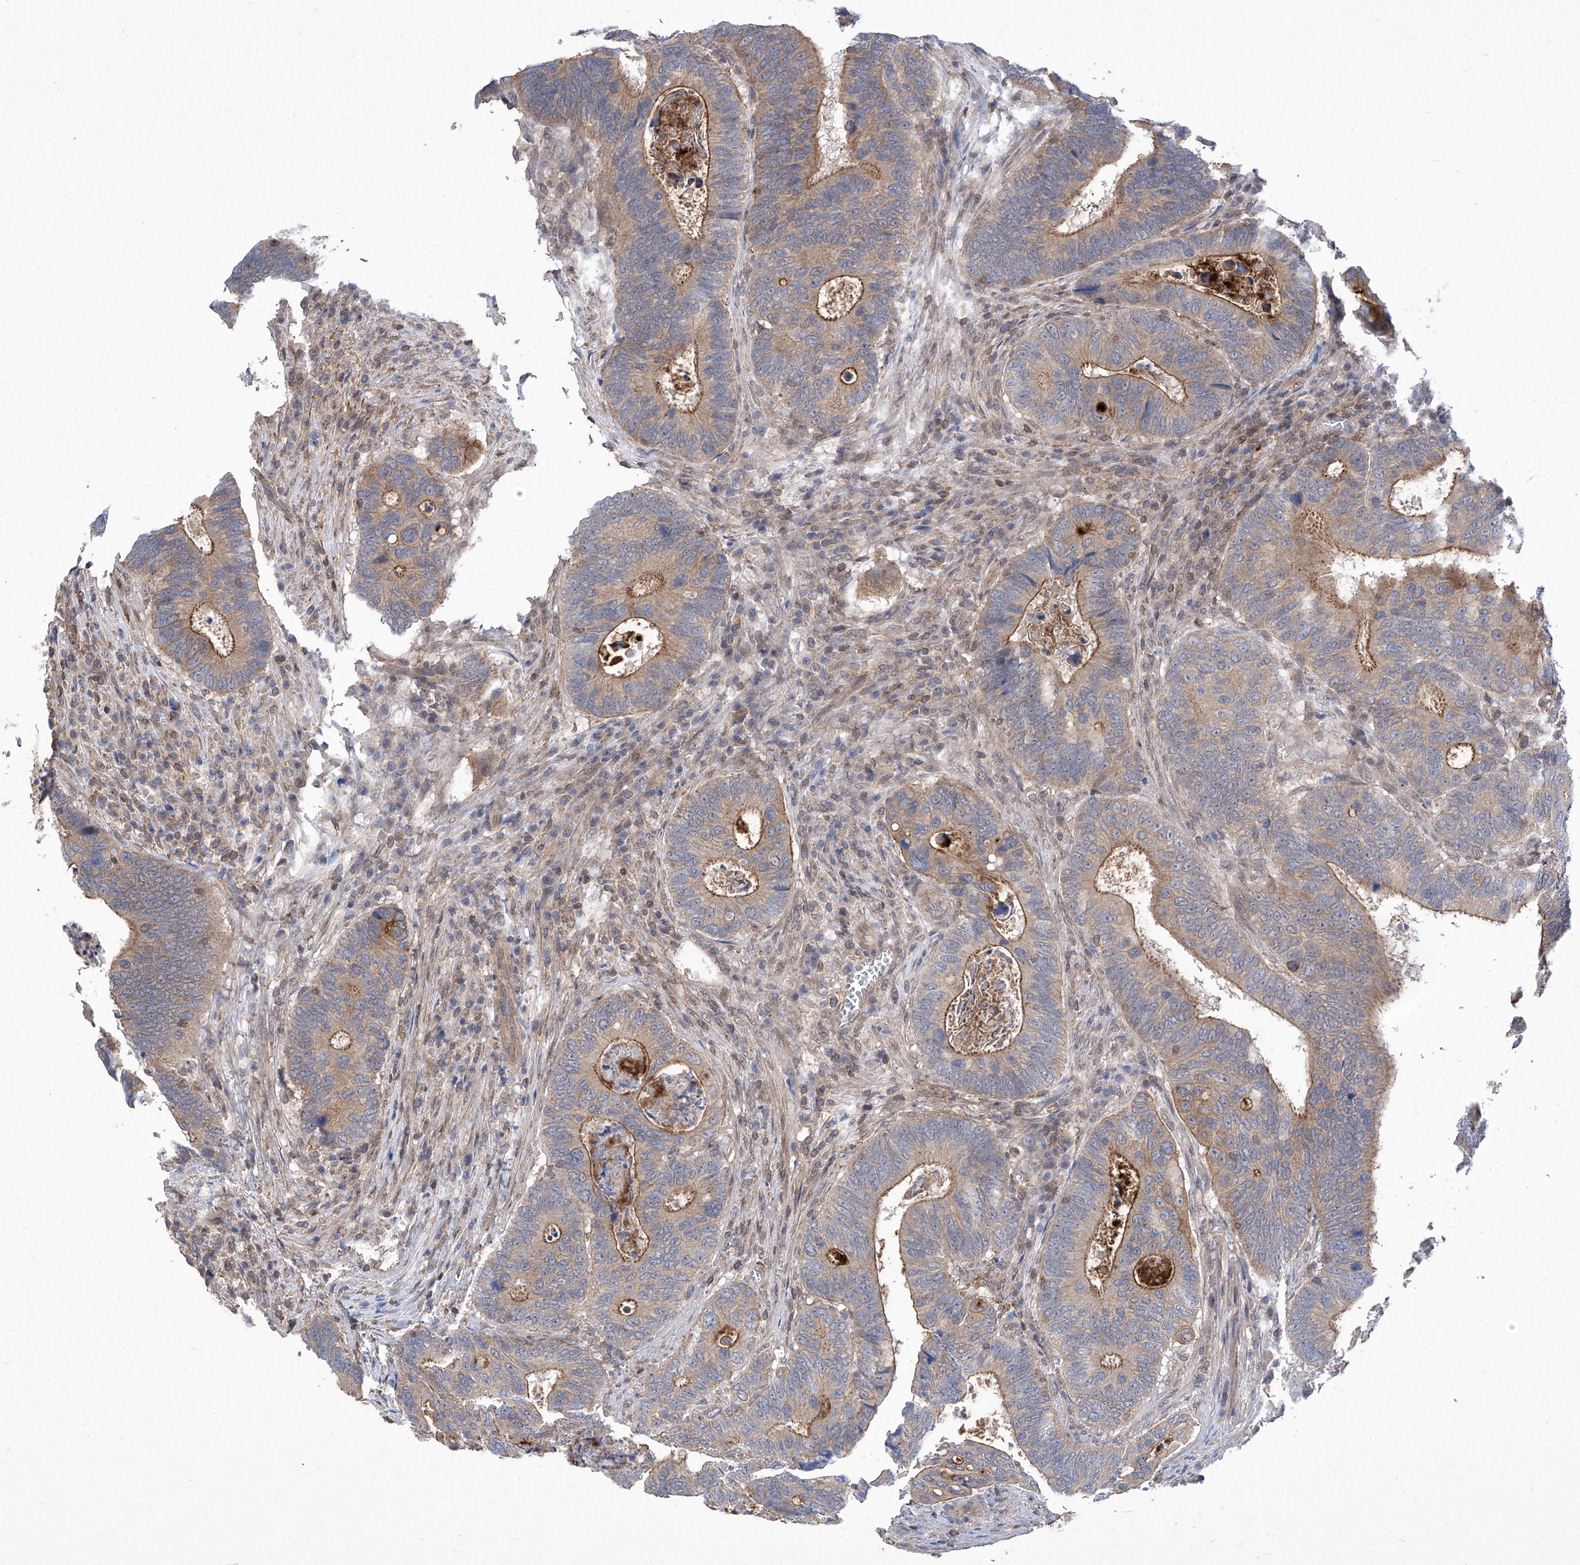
{"staining": {"intensity": "moderate", "quantity": "25%-75%", "location": "cytoplasmic/membranous"}, "tissue": "colorectal cancer", "cell_type": "Tumor cells", "image_type": "cancer", "snomed": [{"axis": "morphology", "description": "Adenocarcinoma, NOS"}, {"axis": "topography", "description": "Colon"}], "caption": "IHC of adenocarcinoma (colorectal) displays medium levels of moderate cytoplasmic/membranous expression in about 25%-75% of tumor cells.", "gene": "KIFC2", "patient": {"sex": "male", "age": 72}}